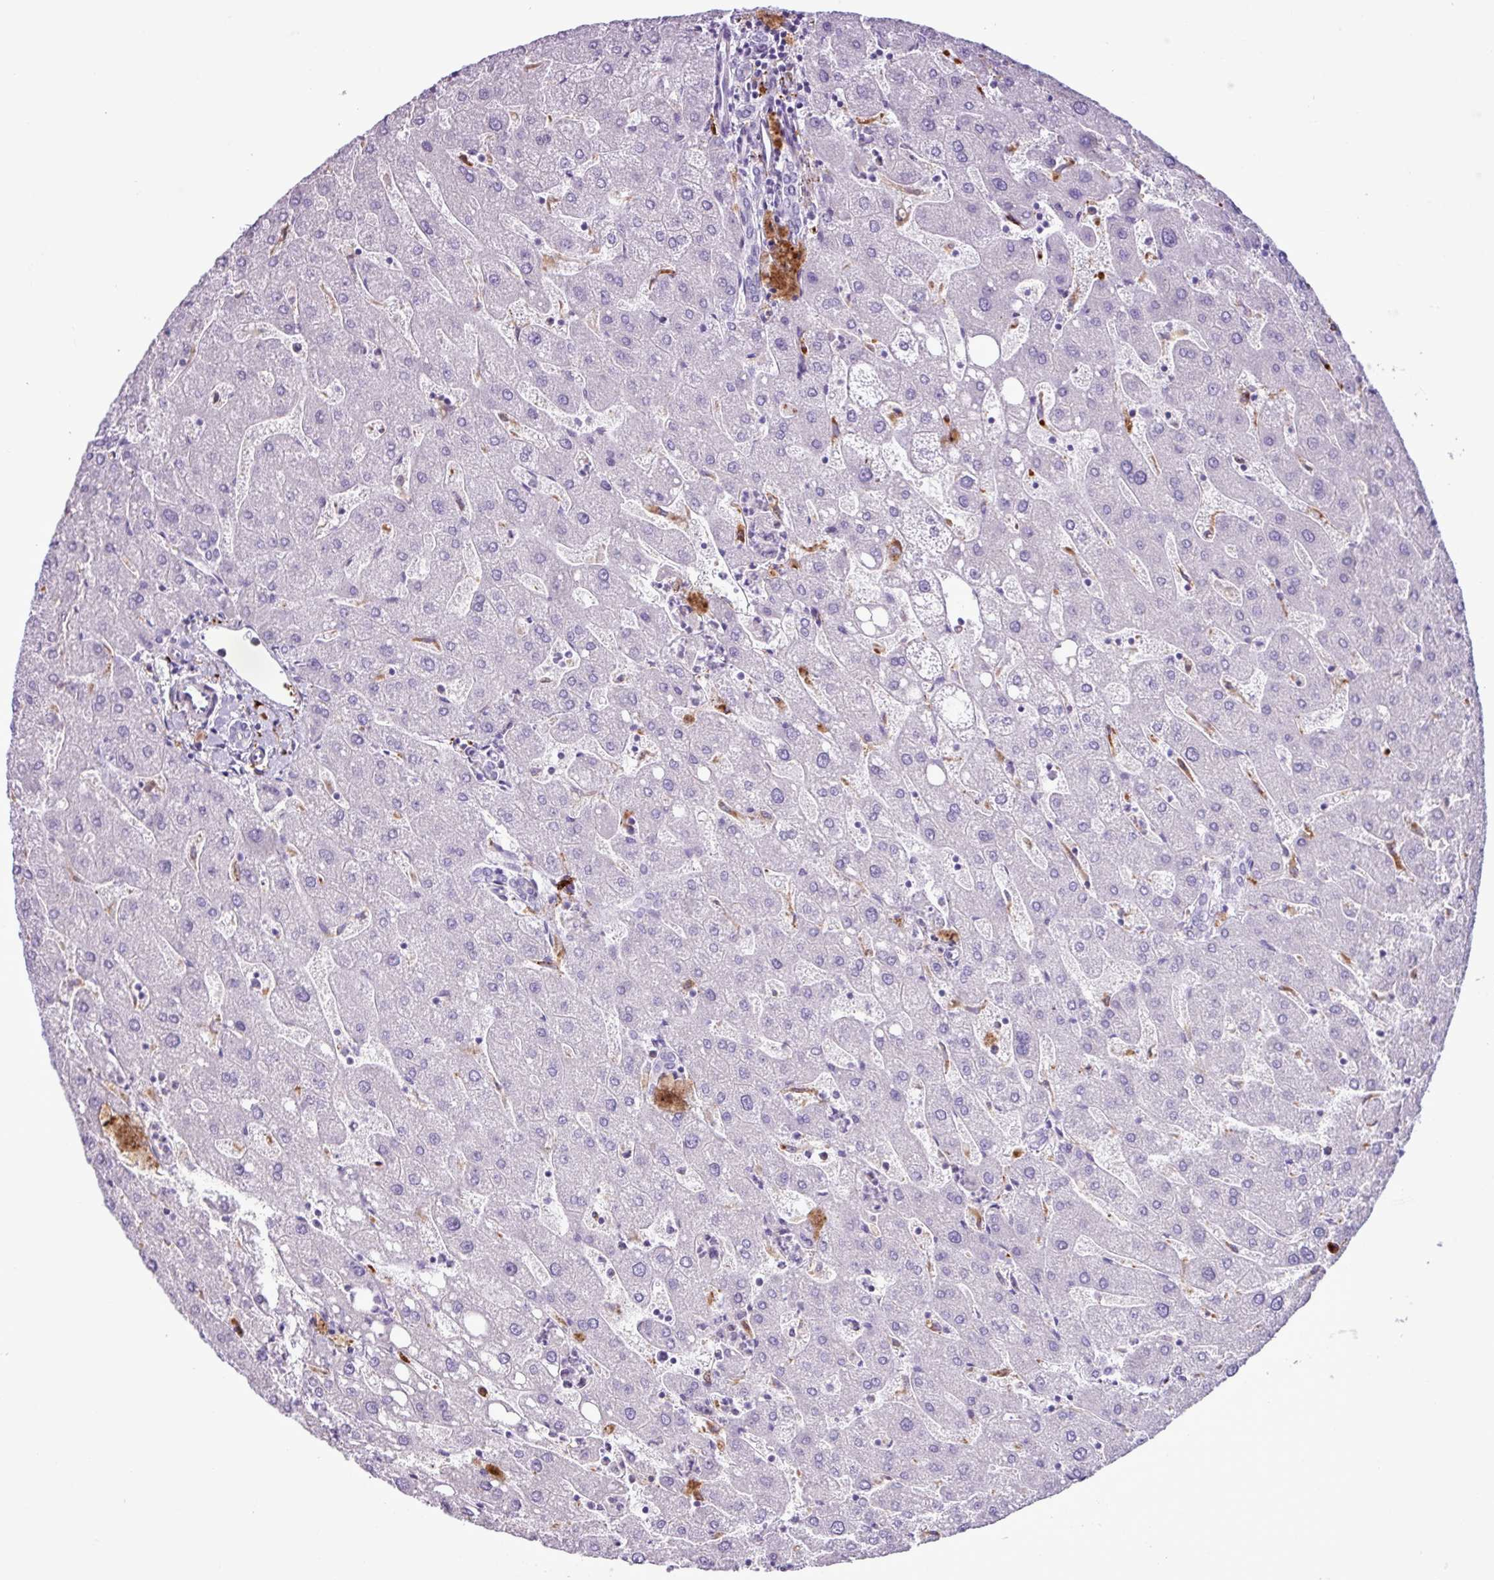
{"staining": {"intensity": "negative", "quantity": "none", "location": "none"}, "tissue": "liver", "cell_type": "Cholangiocytes", "image_type": "normal", "snomed": [{"axis": "morphology", "description": "Normal tissue, NOS"}, {"axis": "topography", "description": "Liver"}], "caption": "A high-resolution photomicrograph shows IHC staining of benign liver, which shows no significant staining in cholangiocytes. Nuclei are stained in blue.", "gene": "TMEM200C", "patient": {"sex": "male", "age": 67}}